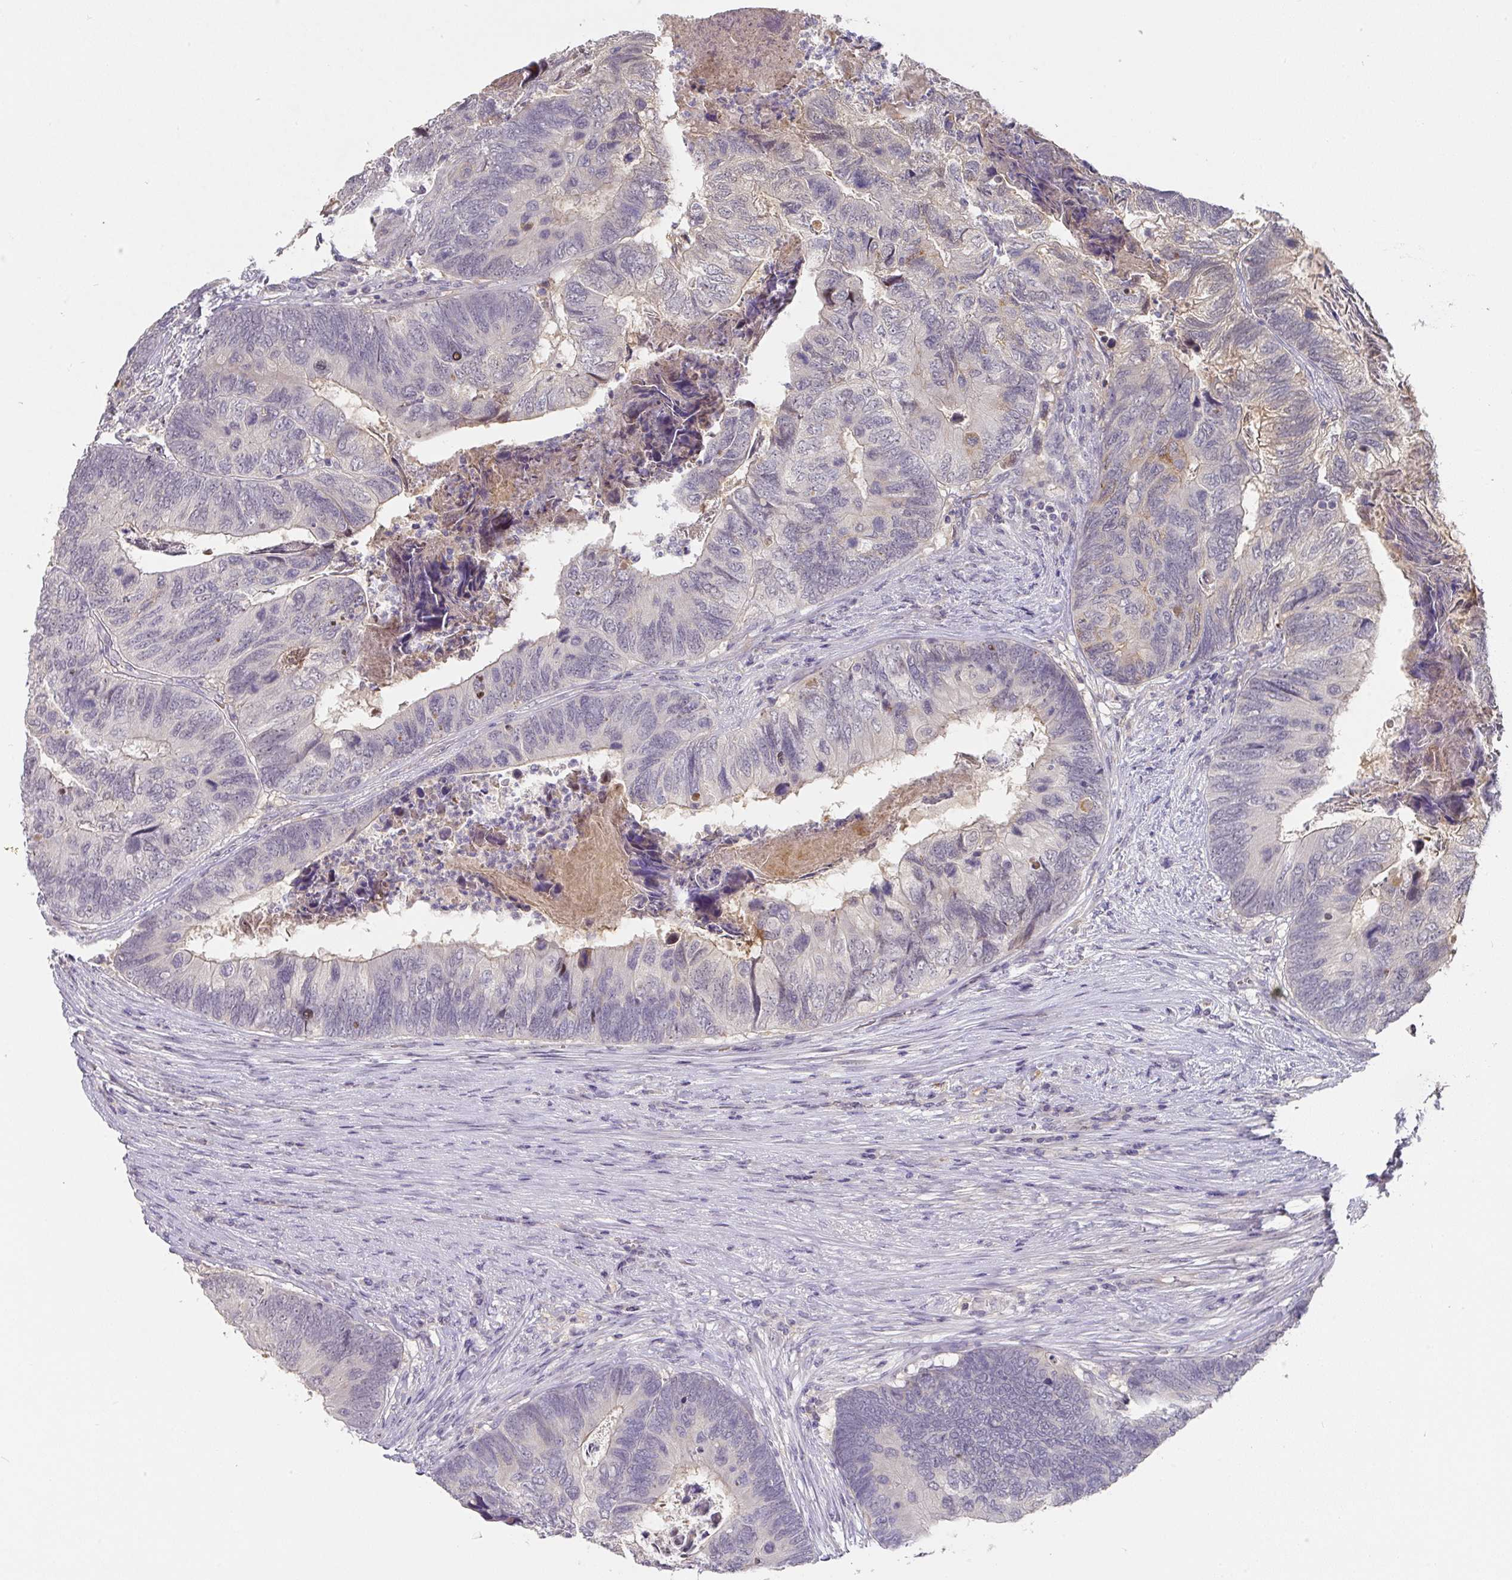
{"staining": {"intensity": "weak", "quantity": "<25%", "location": "cytoplasmic/membranous"}, "tissue": "colorectal cancer", "cell_type": "Tumor cells", "image_type": "cancer", "snomed": [{"axis": "morphology", "description": "Adenocarcinoma, NOS"}, {"axis": "topography", "description": "Colon"}], "caption": "IHC histopathology image of neoplastic tissue: human colorectal cancer stained with DAB (3,3'-diaminobenzidine) exhibits no significant protein staining in tumor cells.", "gene": "FOXN4", "patient": {"sex": "female", "age": 67}}